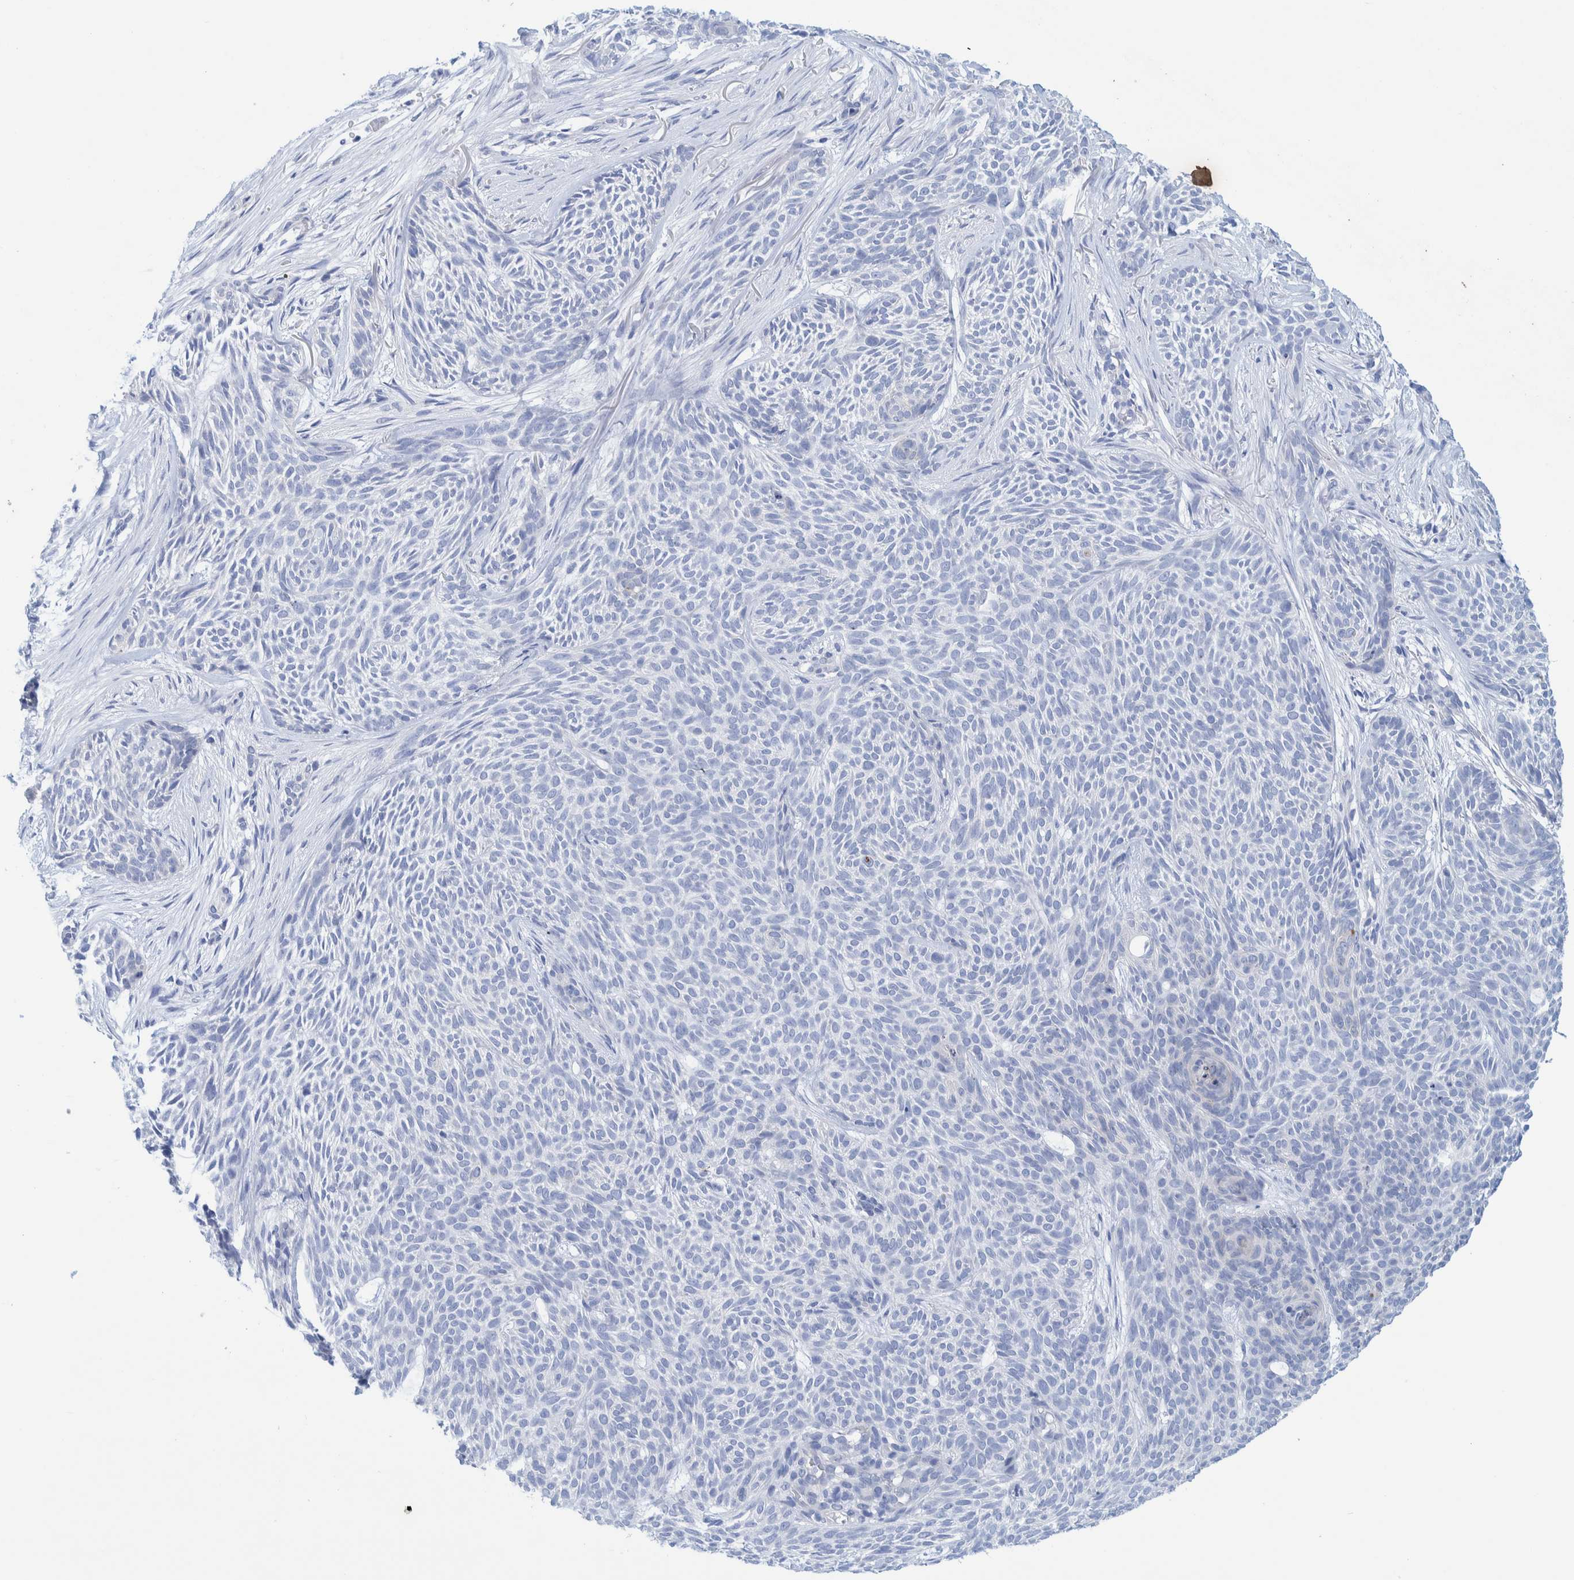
{"staining": {"intensity": "negative", "quantity": "none", "location": "none"}, "tissue": "skin cancer", "cell_type": "Tumor cells", "image_type": "cancer", "snomed": [{"axis": "morphology", "description": "Basal cell carcinoma"}, {"axis": "topography", "description": "Skin"}], "caption": "Immunohistochemical staining of human basal cell carcinoma (skin) displays no significant positivity in tumor cells.", "gene": "PERP", "patient": {"sex": "female", "age": 59}}